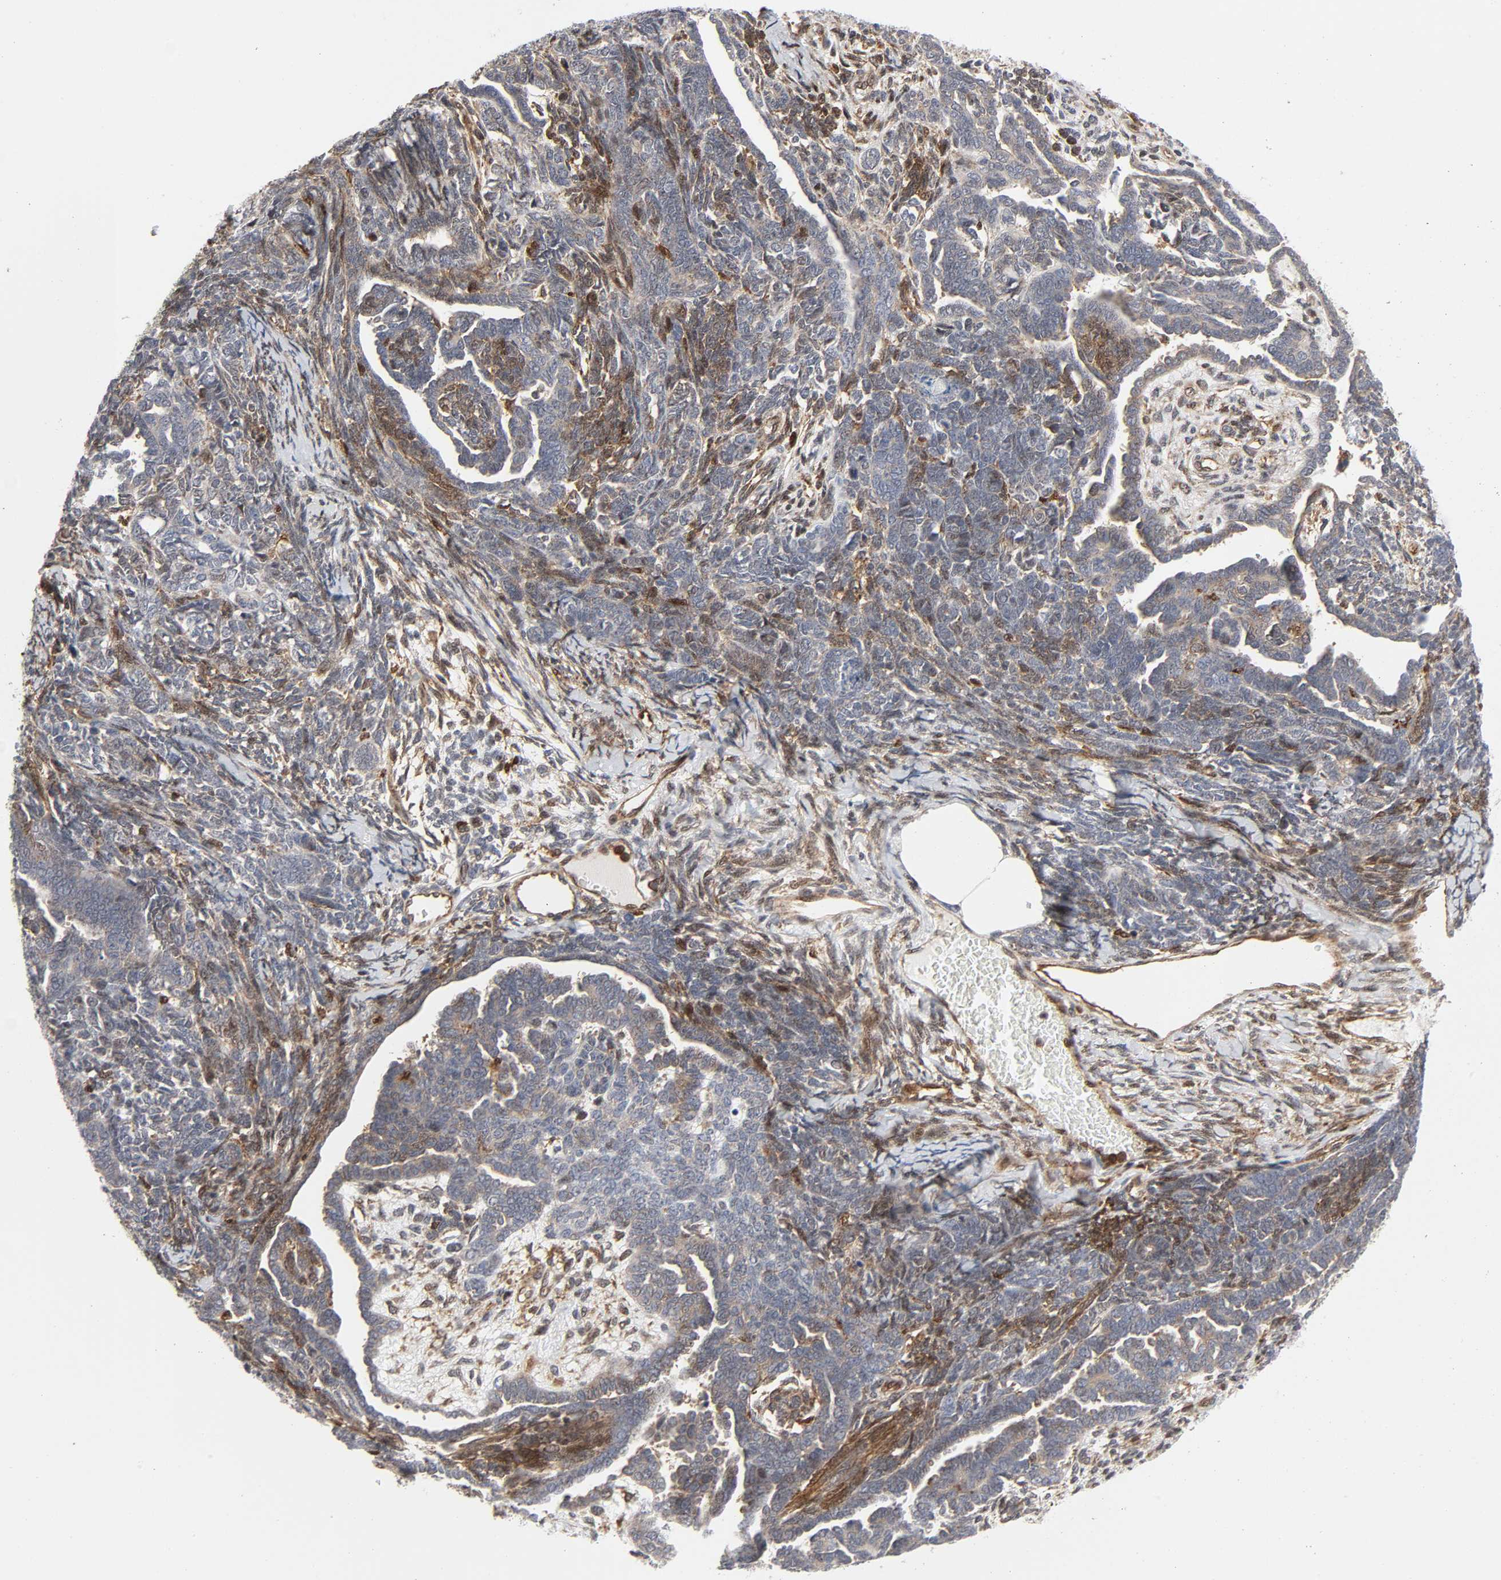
{"staining": {"intensity": "weak", "quantity": "<25%", "location": "cytoplasmic/membranous"}, "tissue": "endometrial cancer", "cell_type": "Tumor cells", "image_type": "cancer", "snomed": [{"axis": "morphology", "description": "Neoplasm, malignant, NOS"}, {"axis": "topography", "description": "Endometrium"}], "caption": "This is an IHC histopathology image of human endometrial malignant neoplasm. There is no staining in tumor cells.", "gene": "MAPK1", "patient": {"sex": "female", "age": 74}}